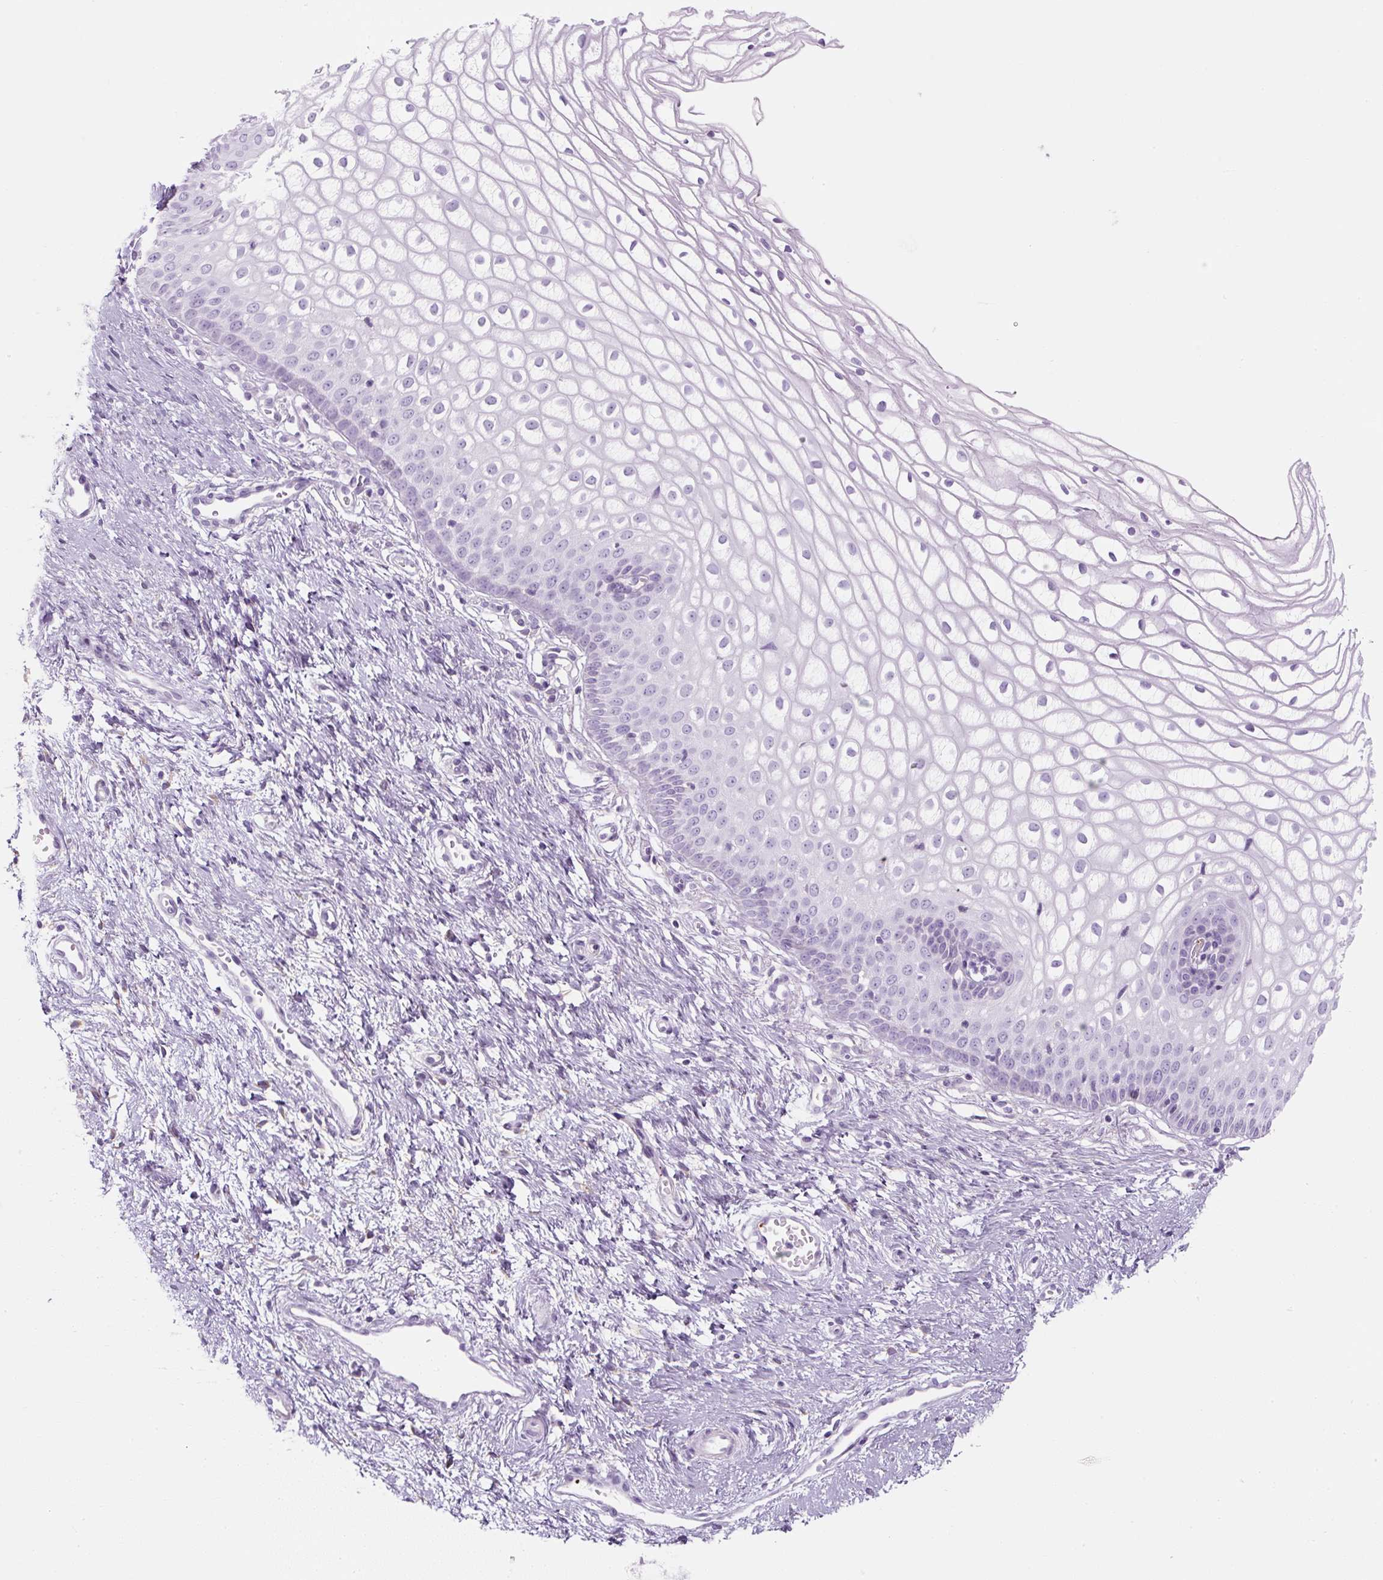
{"staining": {"intensity": "negative", "quantity": "none", "location": "none"}, "tissue": "cervix", "cell_type": "Glandular cells", "image_type": "normal", "snomed": [{"axis": "morphology", "description": "Normal tissue, NOS"}, {"axis": "topography", "description": "Cervix"}], "caption": "The IHC histopathology image has no significant staining in glandular cells of cervix.", "gene": "ENSG00000288796", "patient": {"sex": "female", "age": 36}}